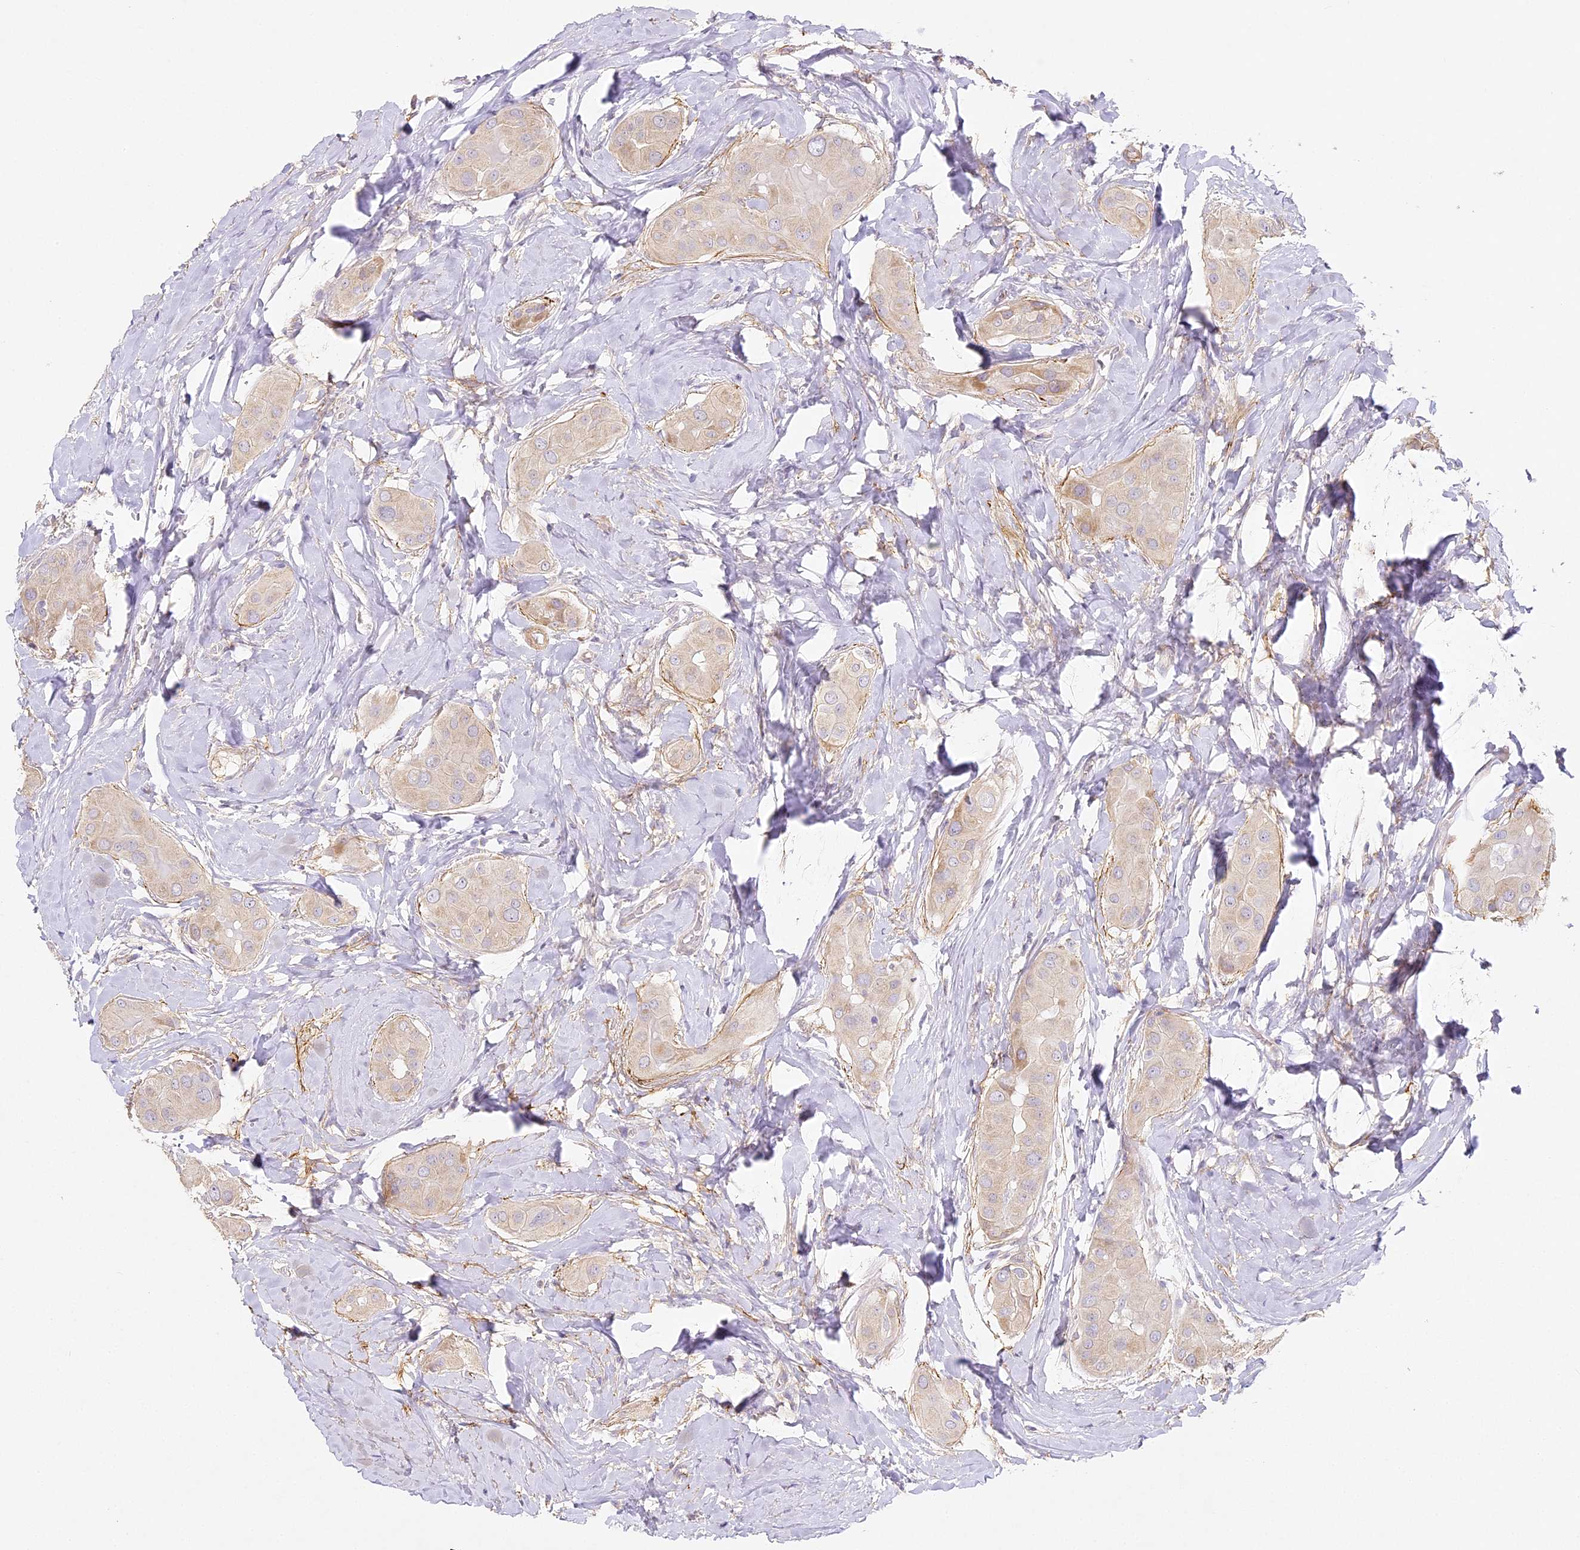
{"staining": {"intensity": "weak", "quantity": "25%-75%", "location": "cytoplasmic/membranous"}, "tissue": "thyroid cancer", "cell_type": "Tumor cells", "image_type": "cancer", "snomed": [{"axis": "morphology", "description": "Papillary adenocarcinoma, NOS"}, {"axis": "topography", "description": "Thyroid gland"}], "caption": "IHC histopathology image of thyroid cancer (papillary adenocarcinoma) stained for a protein (brown), which exhibits low levels of weak cytoplasmic/membranous expression in approximately 25%-75% of tumor cells.", "gene": "MED28", "patient": {"sex": "male", "age": 33}}